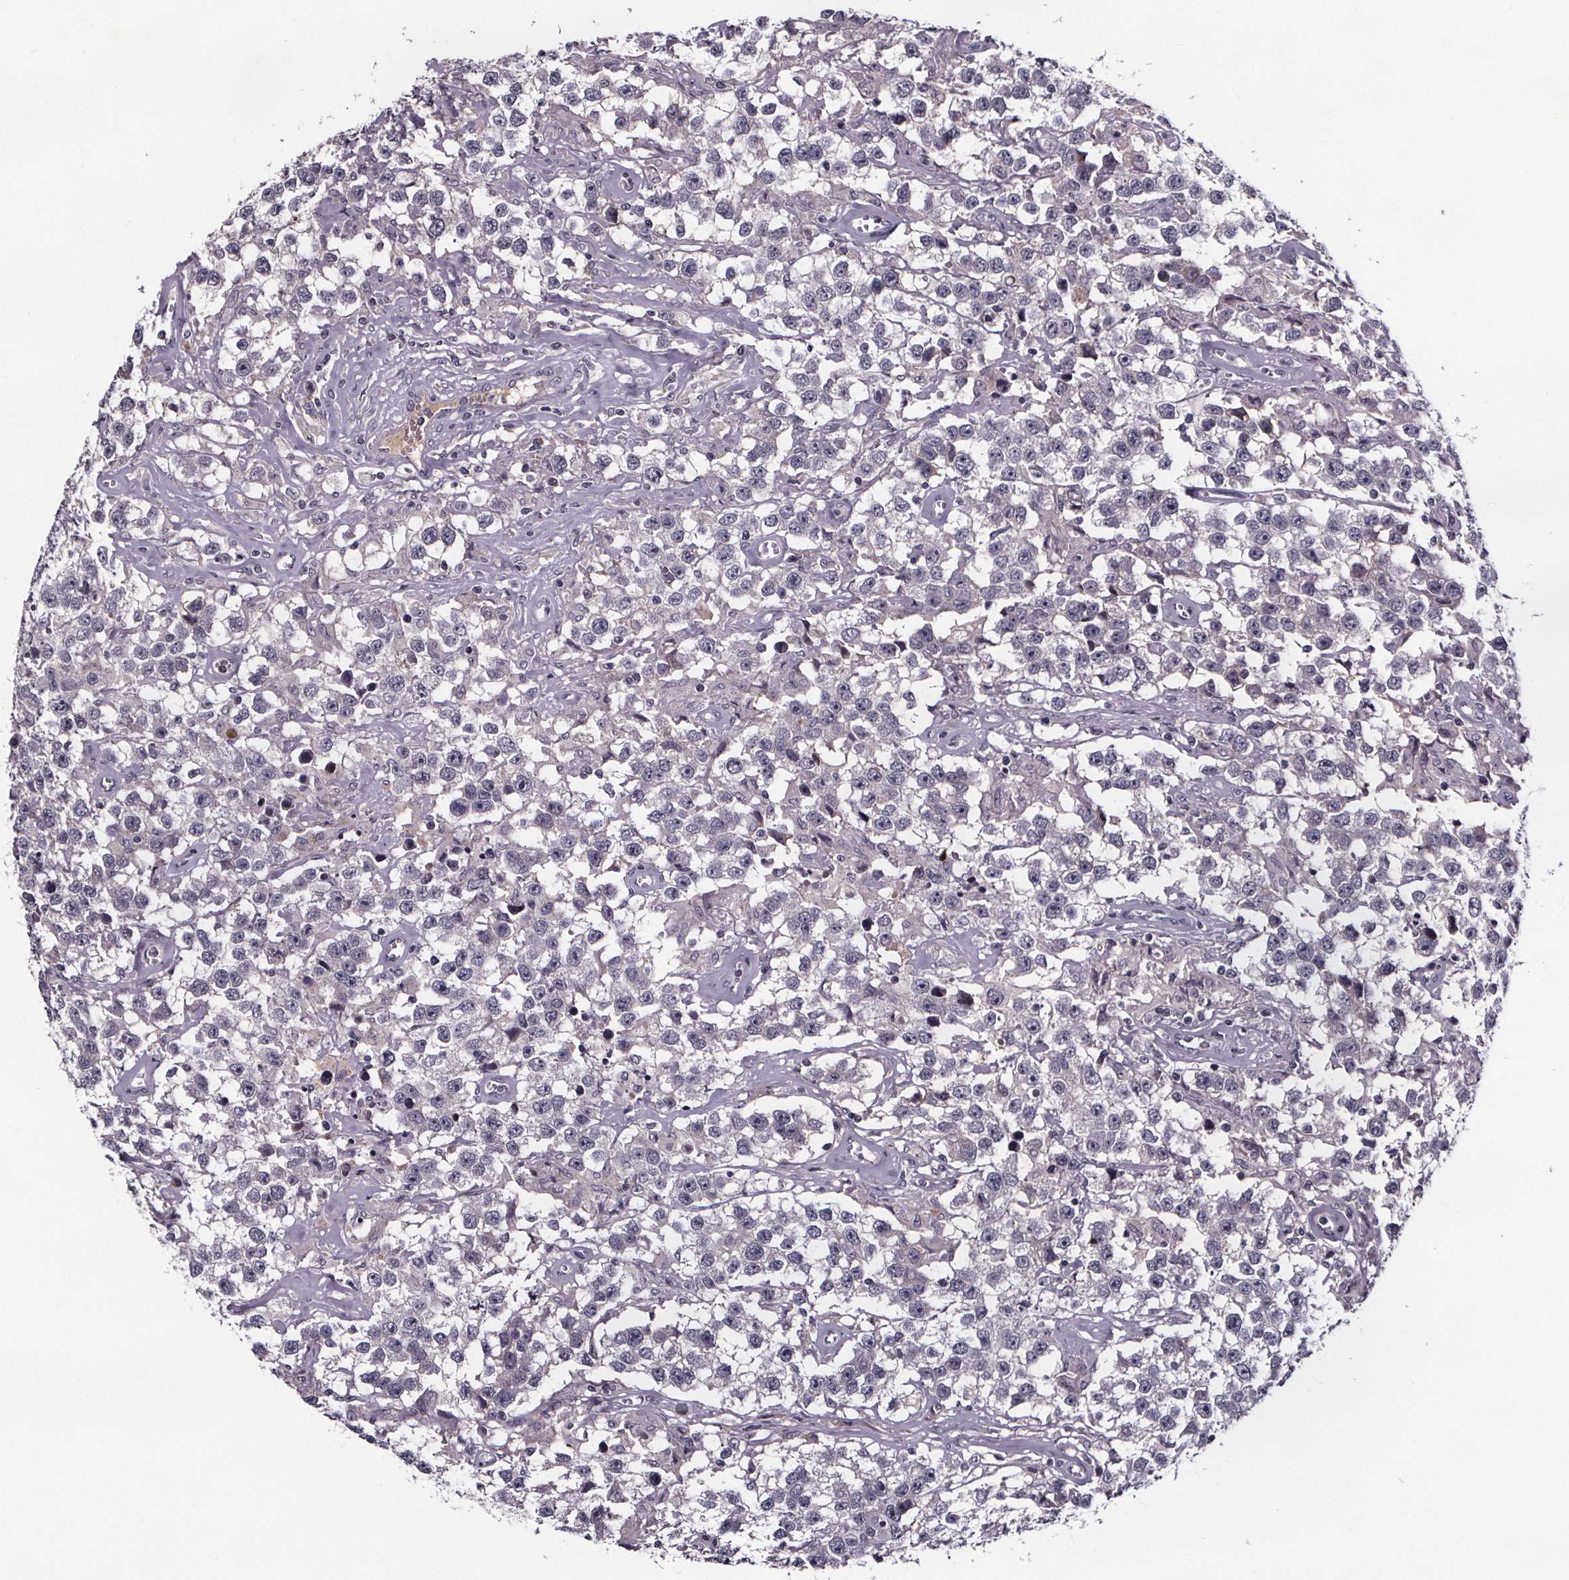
{"staining": {"intensity": "negative", "quantity": "none", "location": "none"}, "tissue": "testis cancer", "cell_type": "Tumor cells", "image_type": "cancer", "snomed": [{"axis": "morphology", "description": "Seminoma, NOS"}, {"axis": "topography", "description": "Testis"}], "caption": "Immunohistochemistry (IHC) image of neoplastic tissue: testis cancer stained with DAB demonstrates no significant protein positivity in tumor cells.", "gene": "NPHP4", "patient": {"sex": "male", "age": 43}}